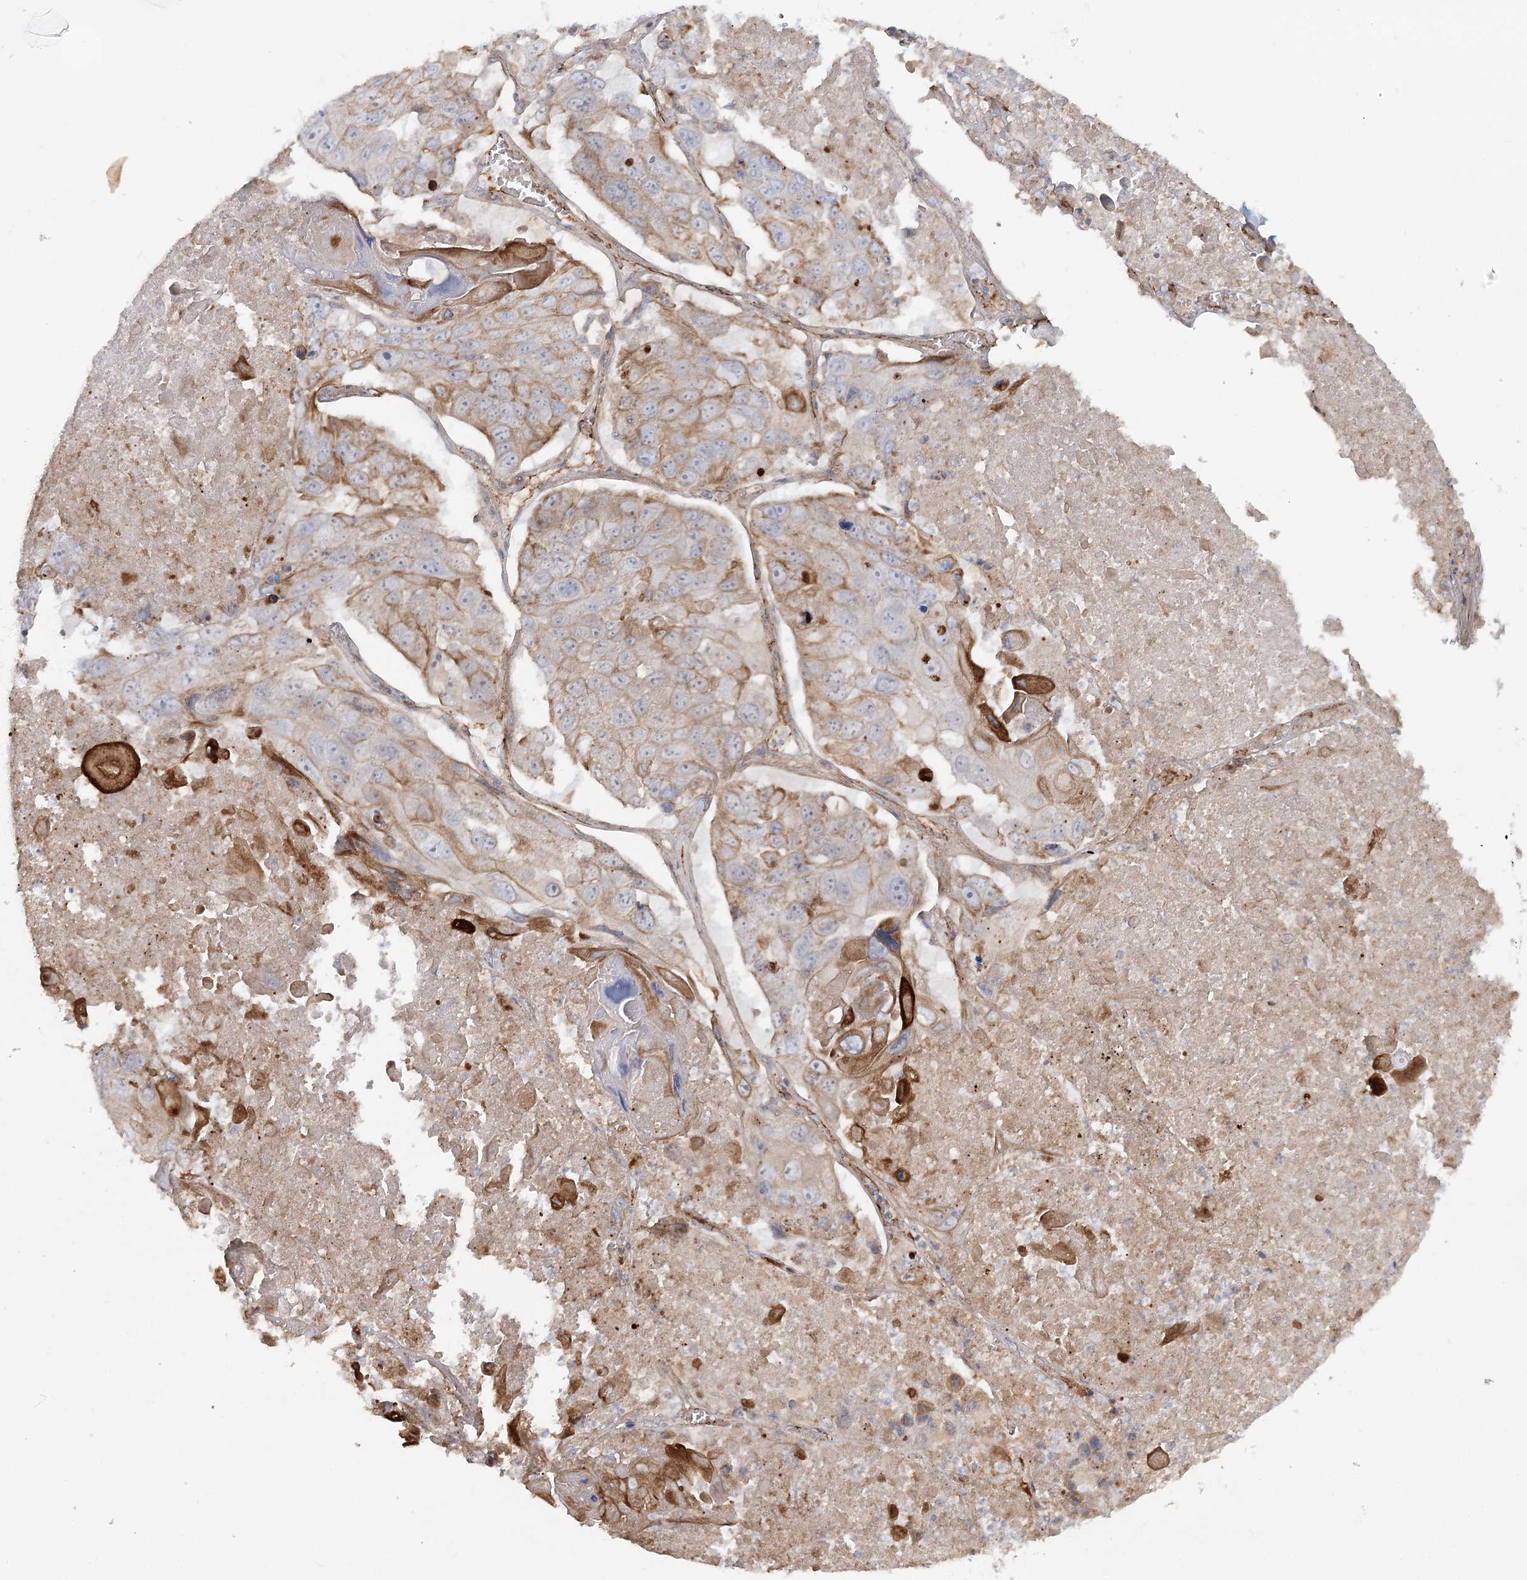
{"staining": {"intensity": "moderate", "quantity": "25%-75%", "location": "cytoplasmic/membranous"}, "tissue": "lung cancer", "cell_type": "Tumor cells", "image_type": "cancer", "snomed": [{"axis": "morphology", "description": "Squamous cell carcinoma, NOS"}, {"axis": "topography", "description": "Lung"}], "caption": "About 25%-75% of tumor cells in lung cancer display moderate cytoplasmic/membranous protein positivity as visualized by brown immunohistochemical staining.", "gene": "KBTBD4", "patient": {"sex": "male", "age": 61}}